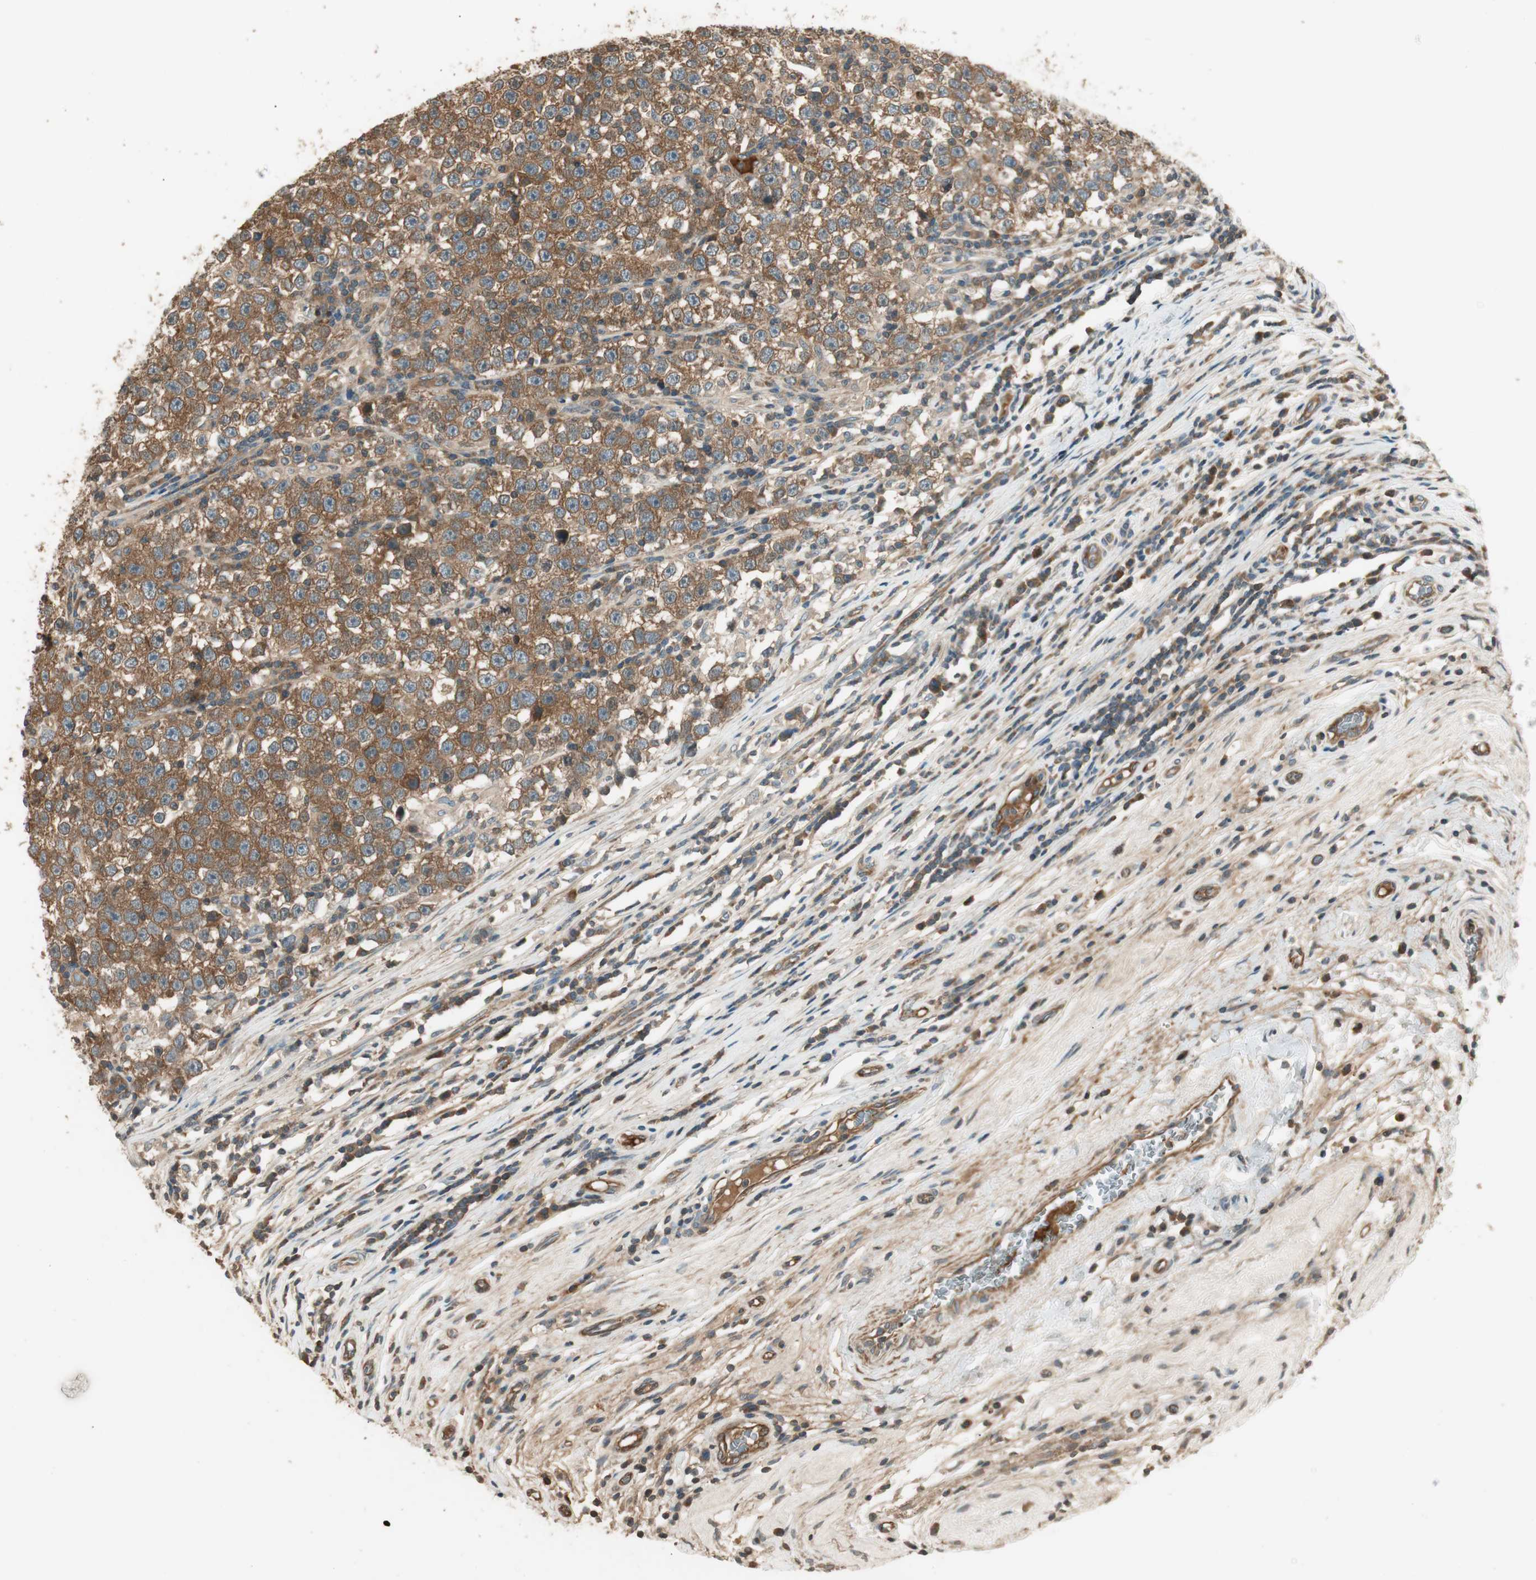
{"staining": {"intensity": "moderate", "quantity": ">75%", "location": "cytoplasmic/membranous"}, "tissue": "testis cancer", "cell_type": "Tumor cells", "image_type": "cancer", "snomed": [{"axis": "morphology", "description": "Seminoma, NOS"}, {"axis": "topography", "description": "Testis"}], "caption": "Immunohistochemical staining of testis seminoma shows medium levels of moderate cytoplasmic/membranous protein expression in about >75% of tumor cells.", "gene": "PFDN5", "patient": {"sex": "male", "age": 43}}